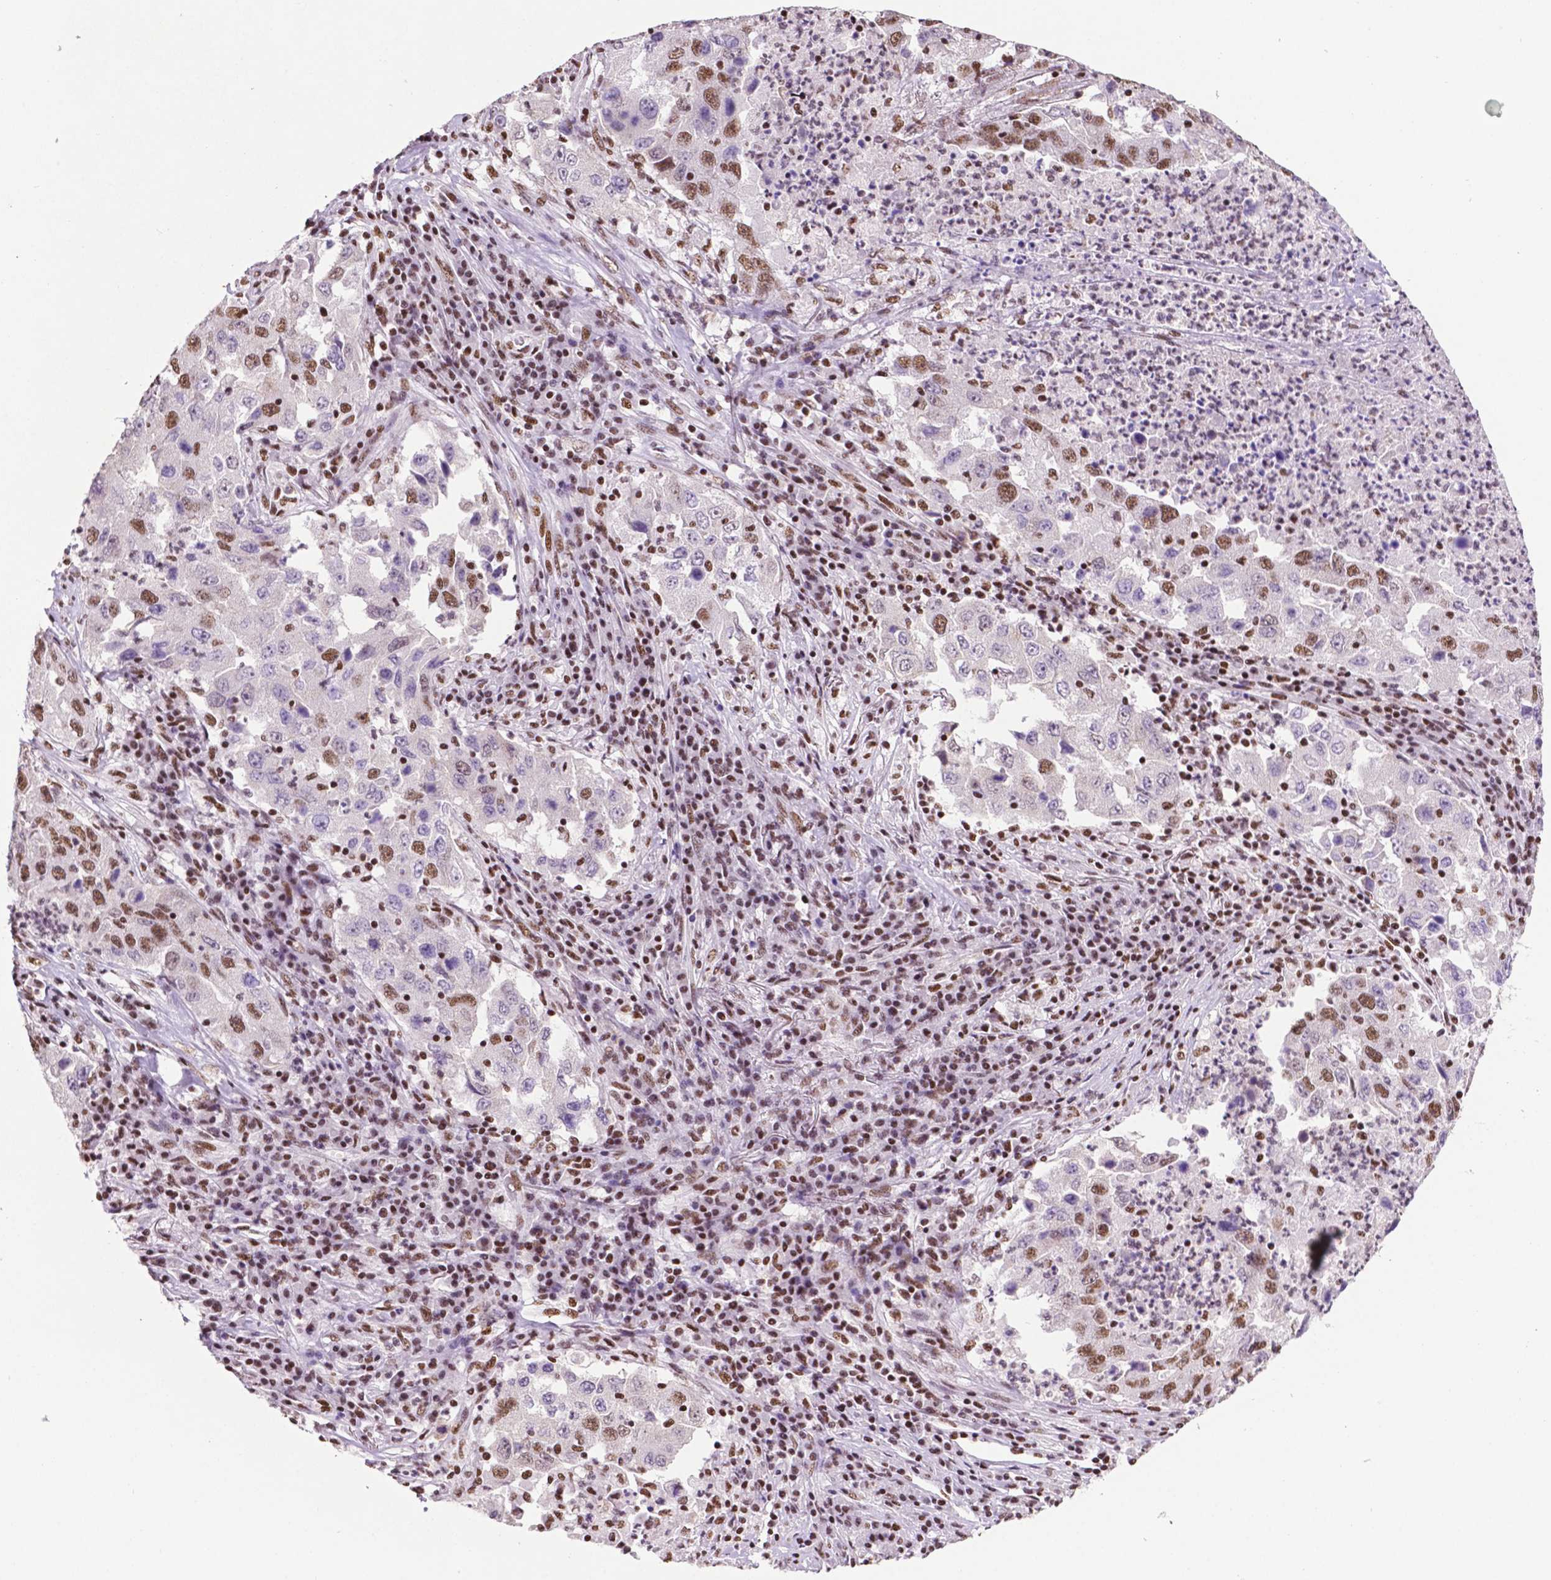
{"staining": {"intensity": "moderate", "quantity": "25%-75%", "location": "nuclear"}, "tissue": "lung cancer", "cell_type": "Tumor cells", "image_type": "cancer", "snomed": [{"axis": "morphology", "description": "Adenocarcinoma, NOS"}, {"axis": "topography", "description": "Lung"}], "caption": "Protein analysis of lung cancer tissue demonstrates moderate nuclear expression in about 25%-75% of tumor cells.", "gene": "CCAR2", "patient": {"sex": "male", "age": 73}}